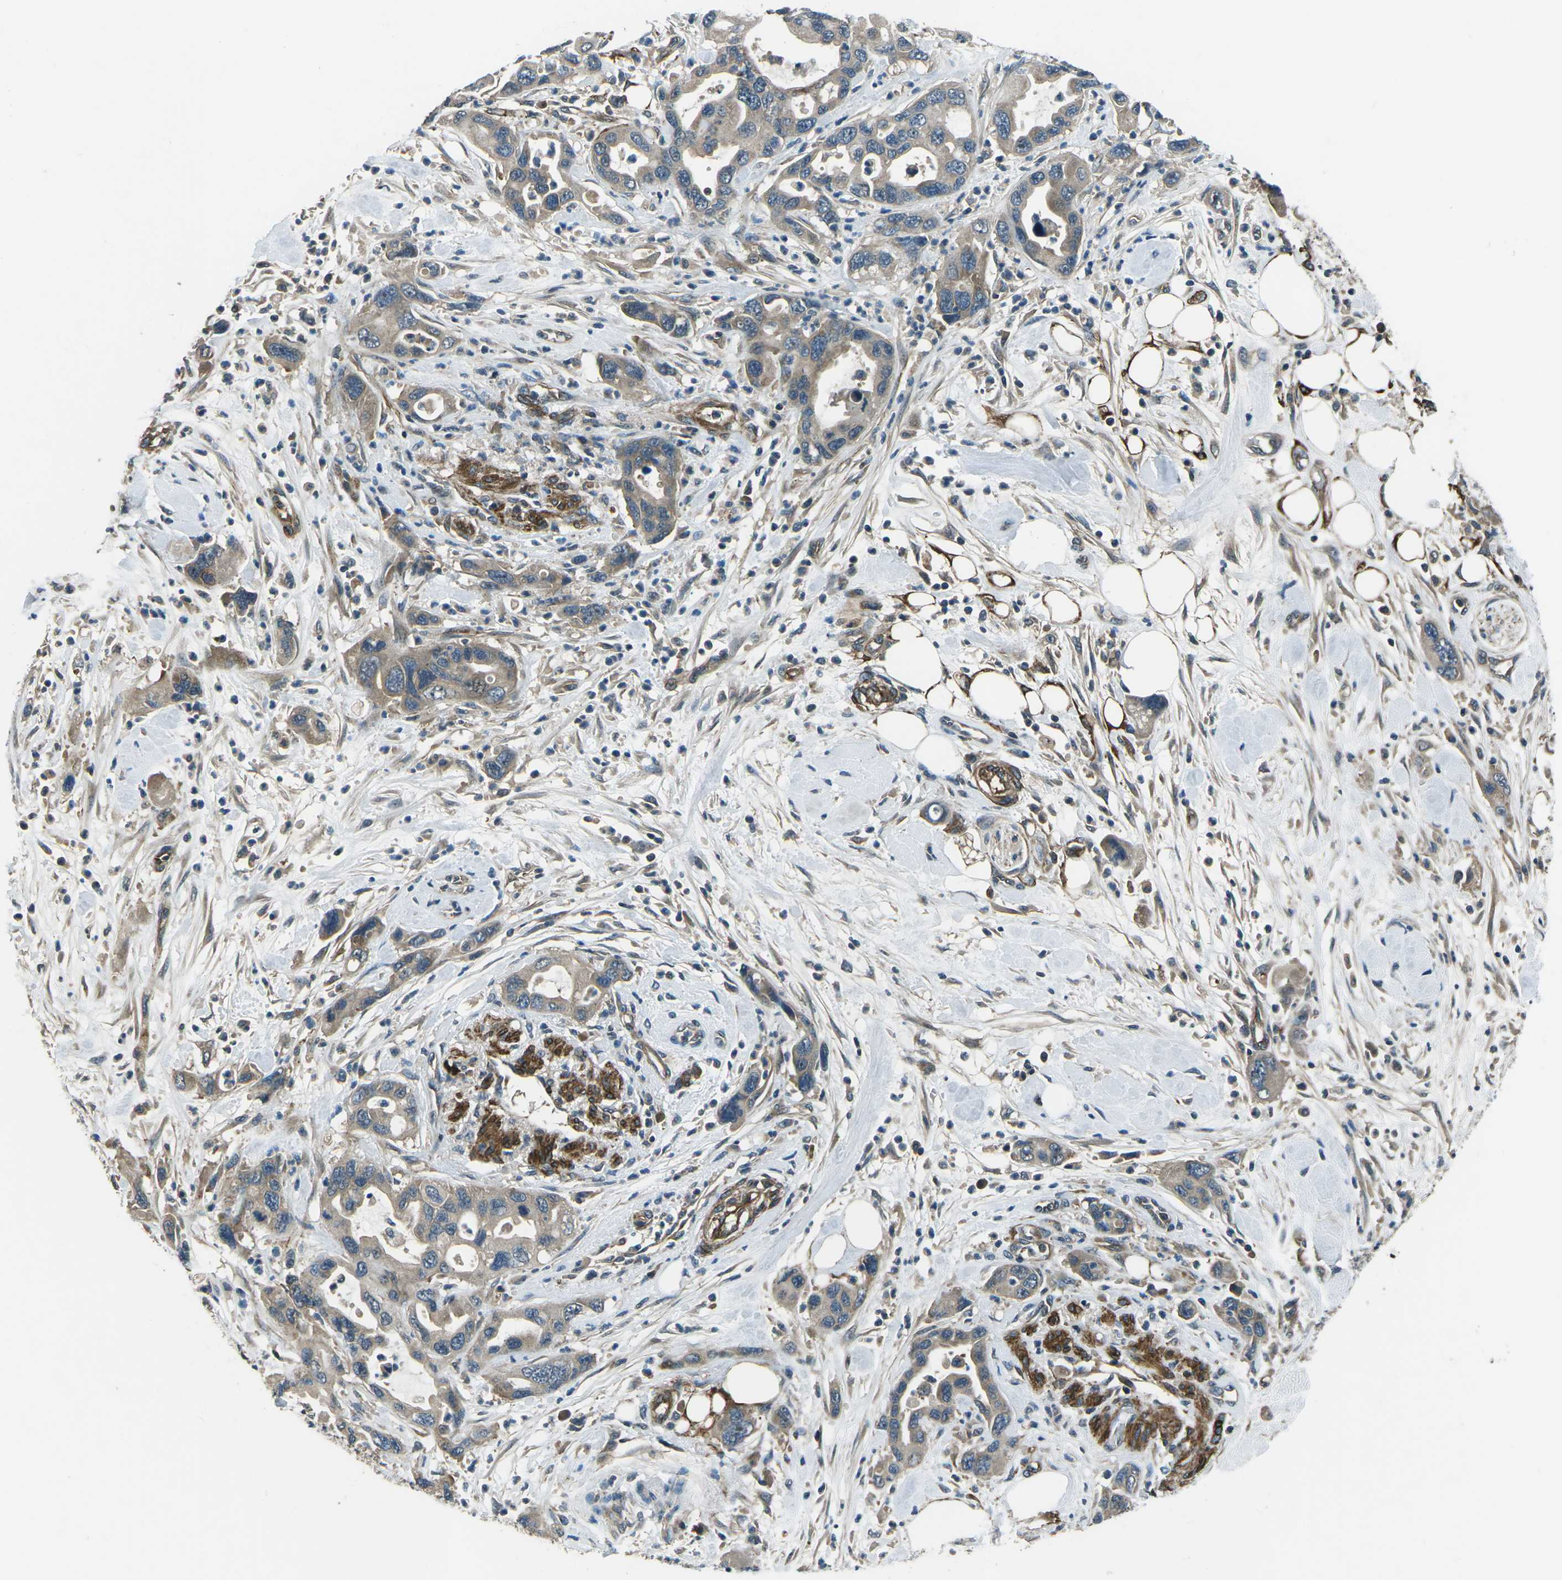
{"staining": {"intensity": "weak", "quantity": ">75%", "location": "cytoplasmic/membranous"}, "tissue": "pancreatic cancer", "cell_type": "Tumor cells", "image_type": "cancer", "snomed": [{"axis": "morphology", "description": "Normal tissue, NOS"}, {"axis": "morphology", "description": "Adenocarcinoma, NOS"}, {"axis": "topography", "description": "Pancreas"}], "caption": "Human pancreatic cancer stained with a protein marker exhibits weak staining in tumor cells.", "gene": "AFAP1", "patient": {"sex": "female", "age": 71}}